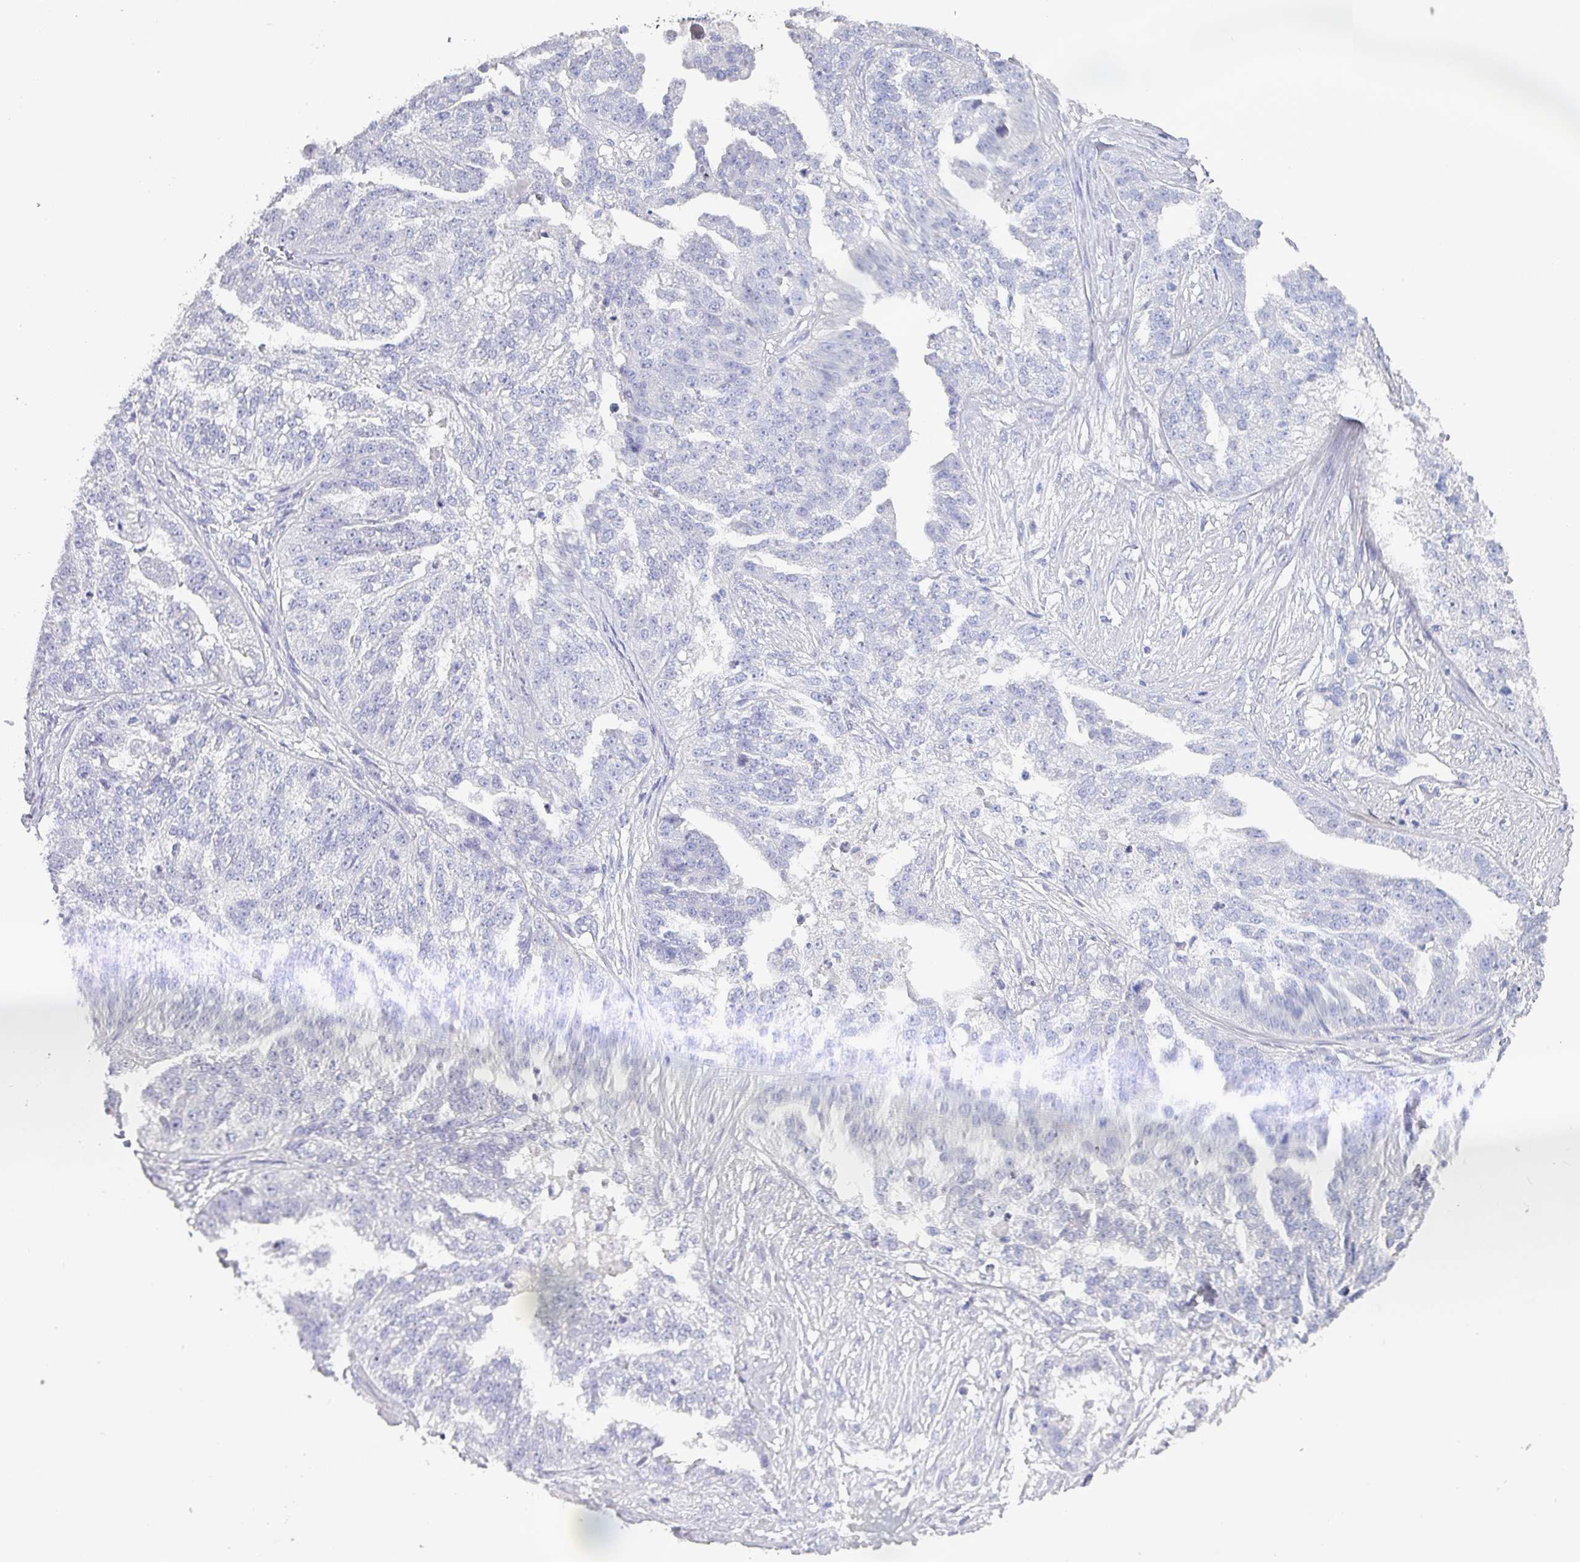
{"staining": {"intensity": "negative", "quantity": "none", "location": "none"}, "tissue": "ovarian cancer", "cell_type": "Tumor cells", "image_type": "cancer", "snomed": [{"axis": "morphology", "description": "Cystadenocarcinoma, serous, NOS"}, {"axis": "topography", "description": "Ovary"}], "caption": "DAB (3,3'-diaminobenzidine) immunohistochemical staining of serous cystadenocarcinoma (ovarian) displays no significant staining in tumor cells.", "gene": "INS-IGF2", "patient": {"sex": "female", "age": 58}}